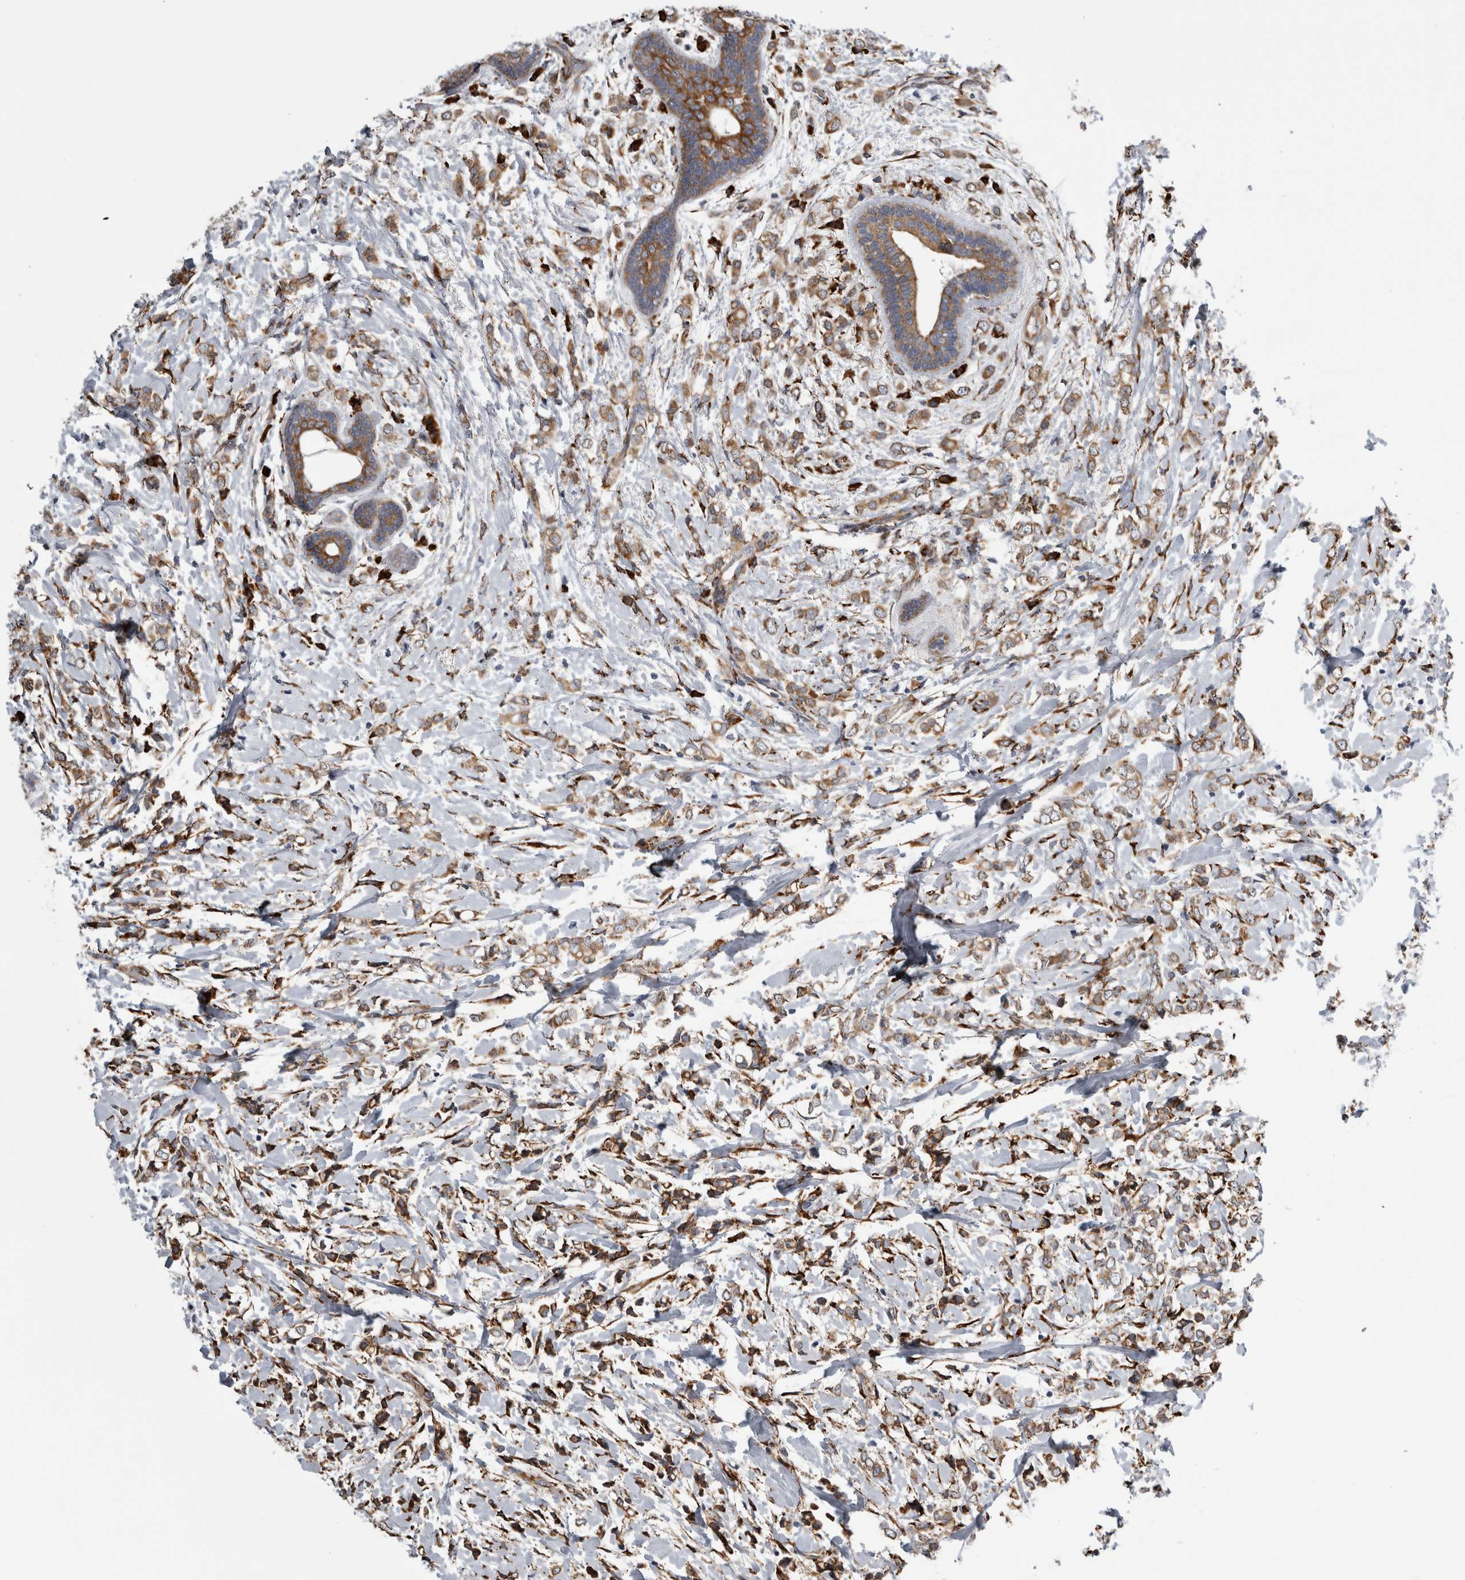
{"staining": {"intensity": "moderate", "quantity": ">75%", "location": "cytoplasmic/membranous"}, "tissue": "breast cancer", "cell_type": "Tumor cells", "image_type": "cancer", "snomed": [{"axis": "morphology", "description": "Normal tissue, NOS"}, {"axis": "morphology", "description": "Lobular carcinoma"}, {"axis": "topography", "description": "Breast"}], "caption": "Breast cancer (lobular carcinoma) tissue demonstrates moderate cytoplasmic/membranous expression in about >75% of tumor cells, visualized by immunohistochemistry. (IHC, brightfield microscopy, high magnification).", "gene": "FHIP2B", "patient": {"sex": "female", "age": 47}}